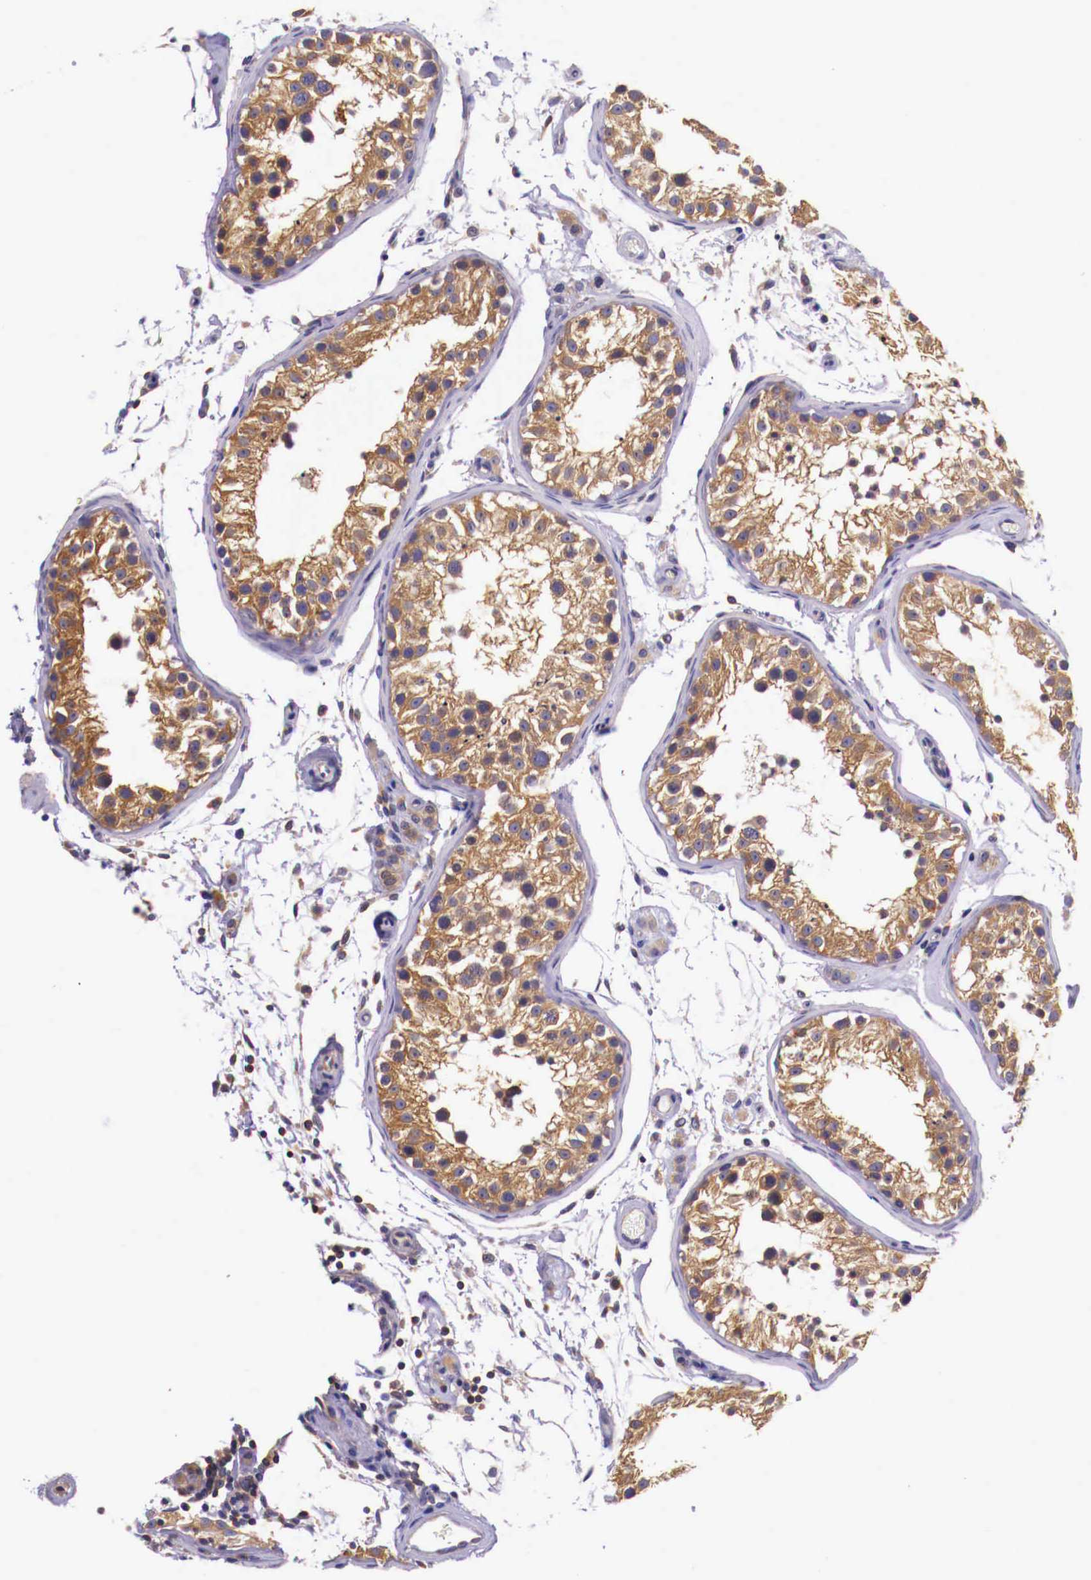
{"staining": {"intensity": "moderate", "quantity": ">75%", "location": "cytoplasmic/membranous"}, "tissue": "testis", "cell_type": "Cells in seminiferous ducts", "image_type": "normal", "snomed": [{"axis": "morphology", "description": "Normal tissue, NOS"}, {"axis": "topography", "description": "Testis"}], "caption": "Immunohistochemical staining of unremarkable testis exhibits >75% levels of moderate cytoplasmic/membranous protein positivity in about >75% of cells in seminiferous ducts.", "gene": "GRIPAP1", "patient": {"sex": "male", "age": 24}}